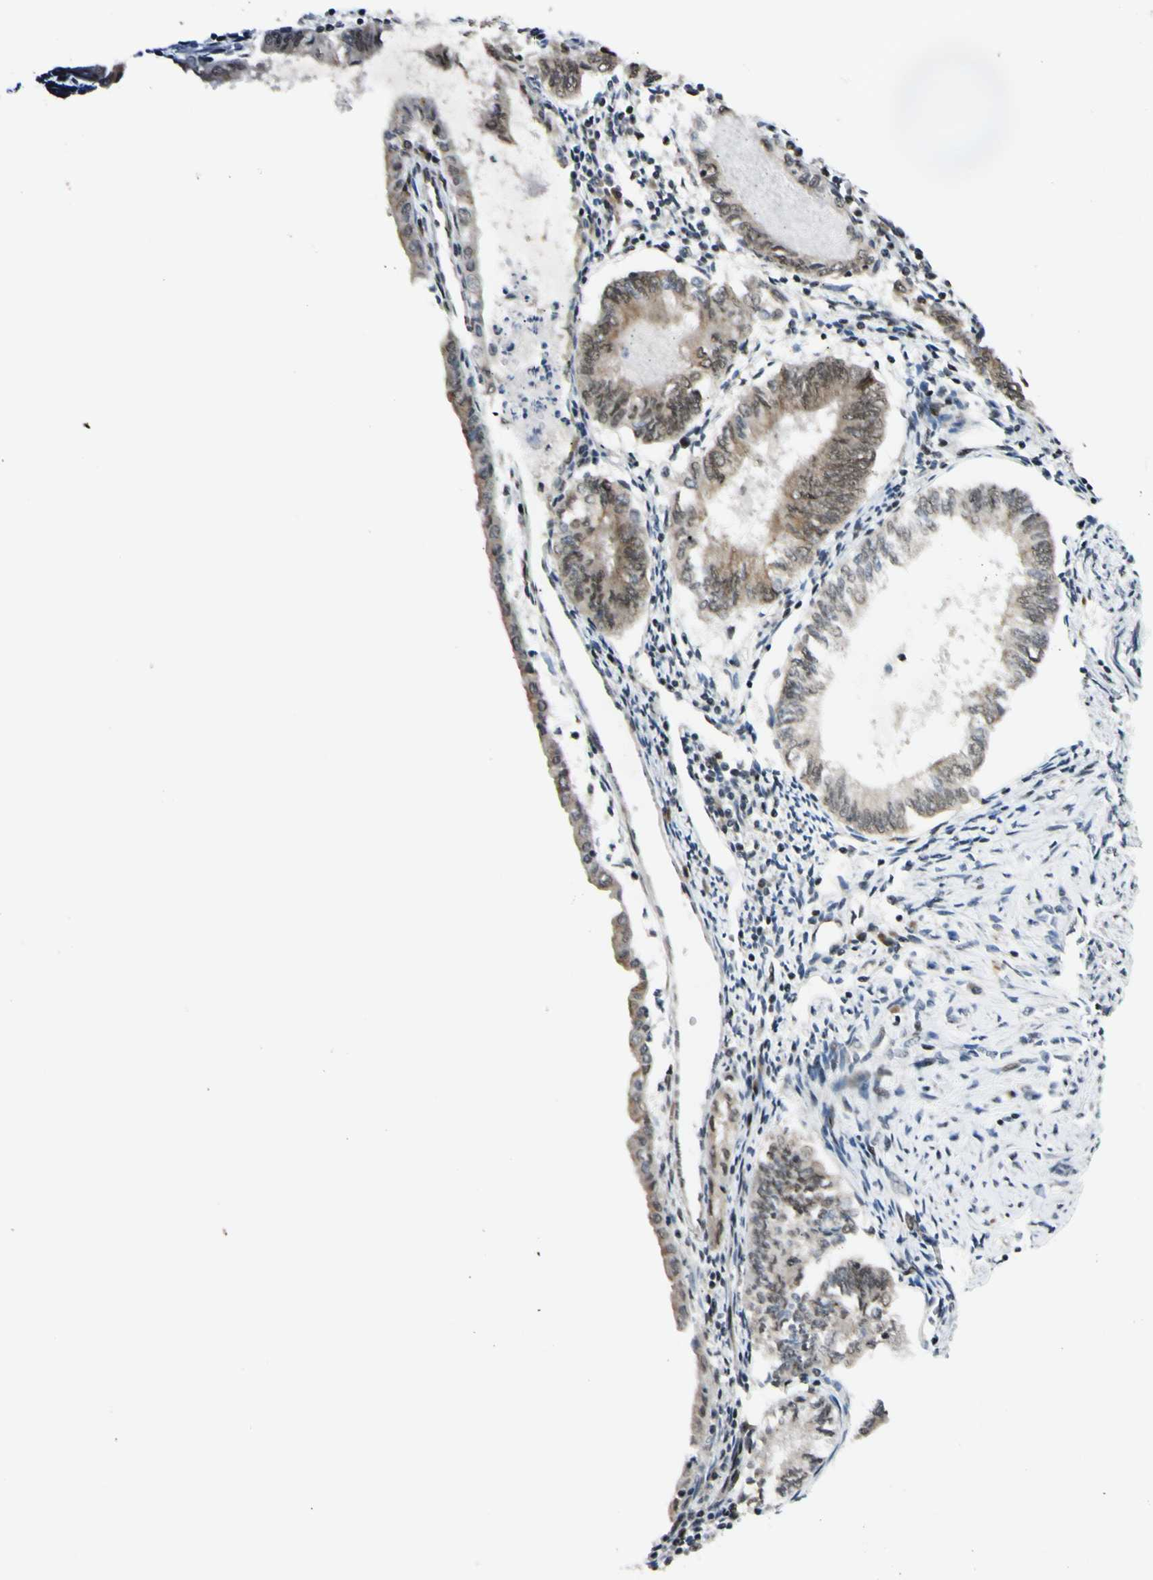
{"staining": {"intensity": "weak", "quantity": ">75%", "location": "cytoplasmic/membranous"}, "tissue": "endometrial cancer", "cell_type": "Tumor cells", "image_type": "cancer", "snomed": [{"axis": "morphology", "description": "Adenocarcinoma, NOS"}, {"axis": "topography", "description": "Endometrium"}], "caption": "Adenocarcinoma (endometrial) stained for a protein (brown) displays weak cytoplasmic/membranous positive positivity in approximately >75% of tumor cells.", "gene": "BRMS1", "patient": {"sex": "female", "age": 86}}